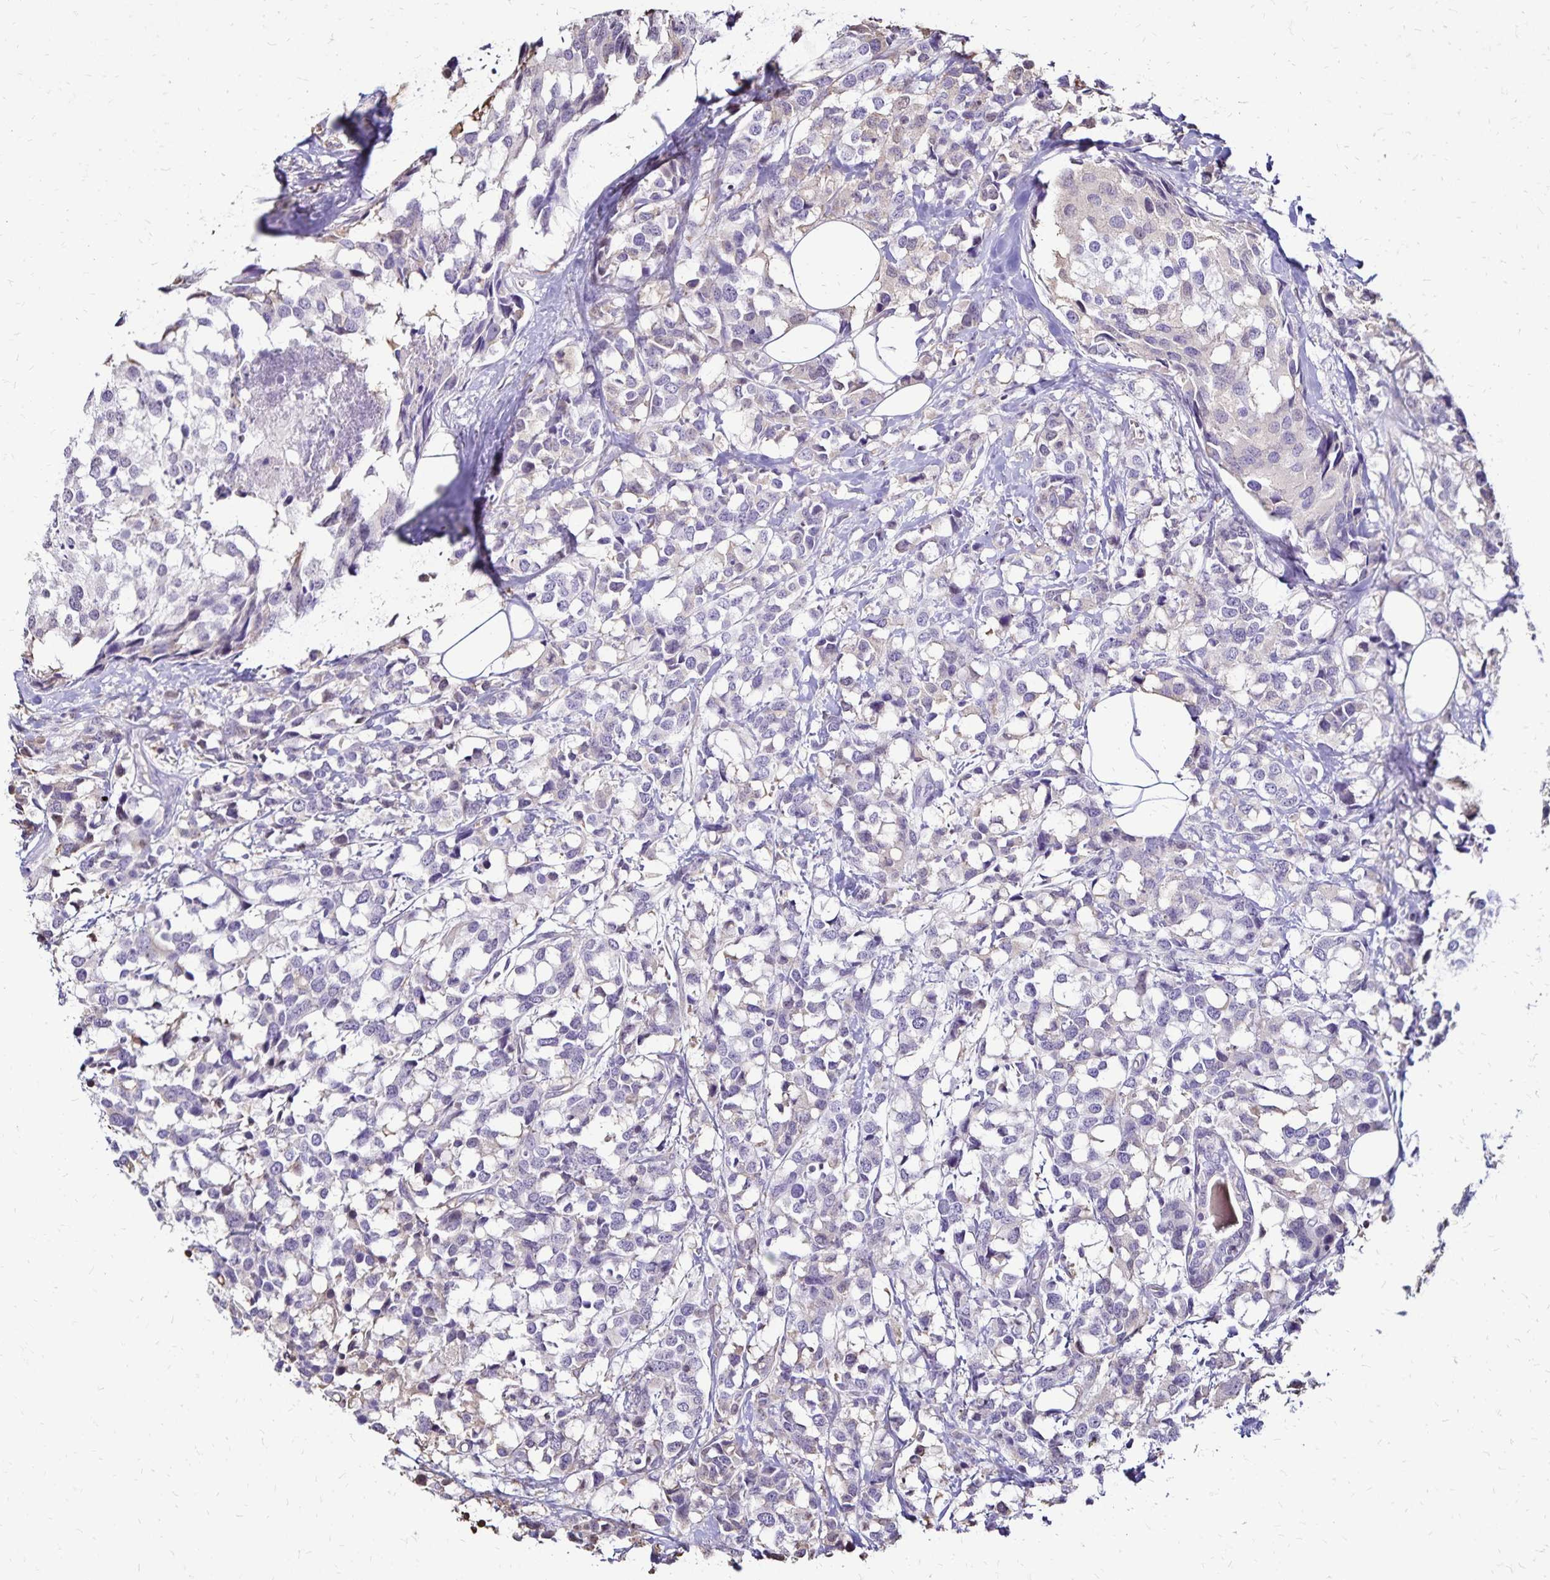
{"staining": {"intensity": "negative", "quantity": "none", "location": "none"}, "tissue": "breast cancer", "cell_type": "Tumor cells", "image_type": "cancer", "snomed": [{"axis": "morphology", "description": "Lobular carcinoma"}, {"axis": "topography", "description": "Breast"}], "caption": "An immunohistochemistry (IHC) image of breast lobular carcinoma is shown. There is no staining in tumor cells of breast lobular carcinoma.", "gene": "KISS1", "patient": {"sex": "female", "age": 59}}